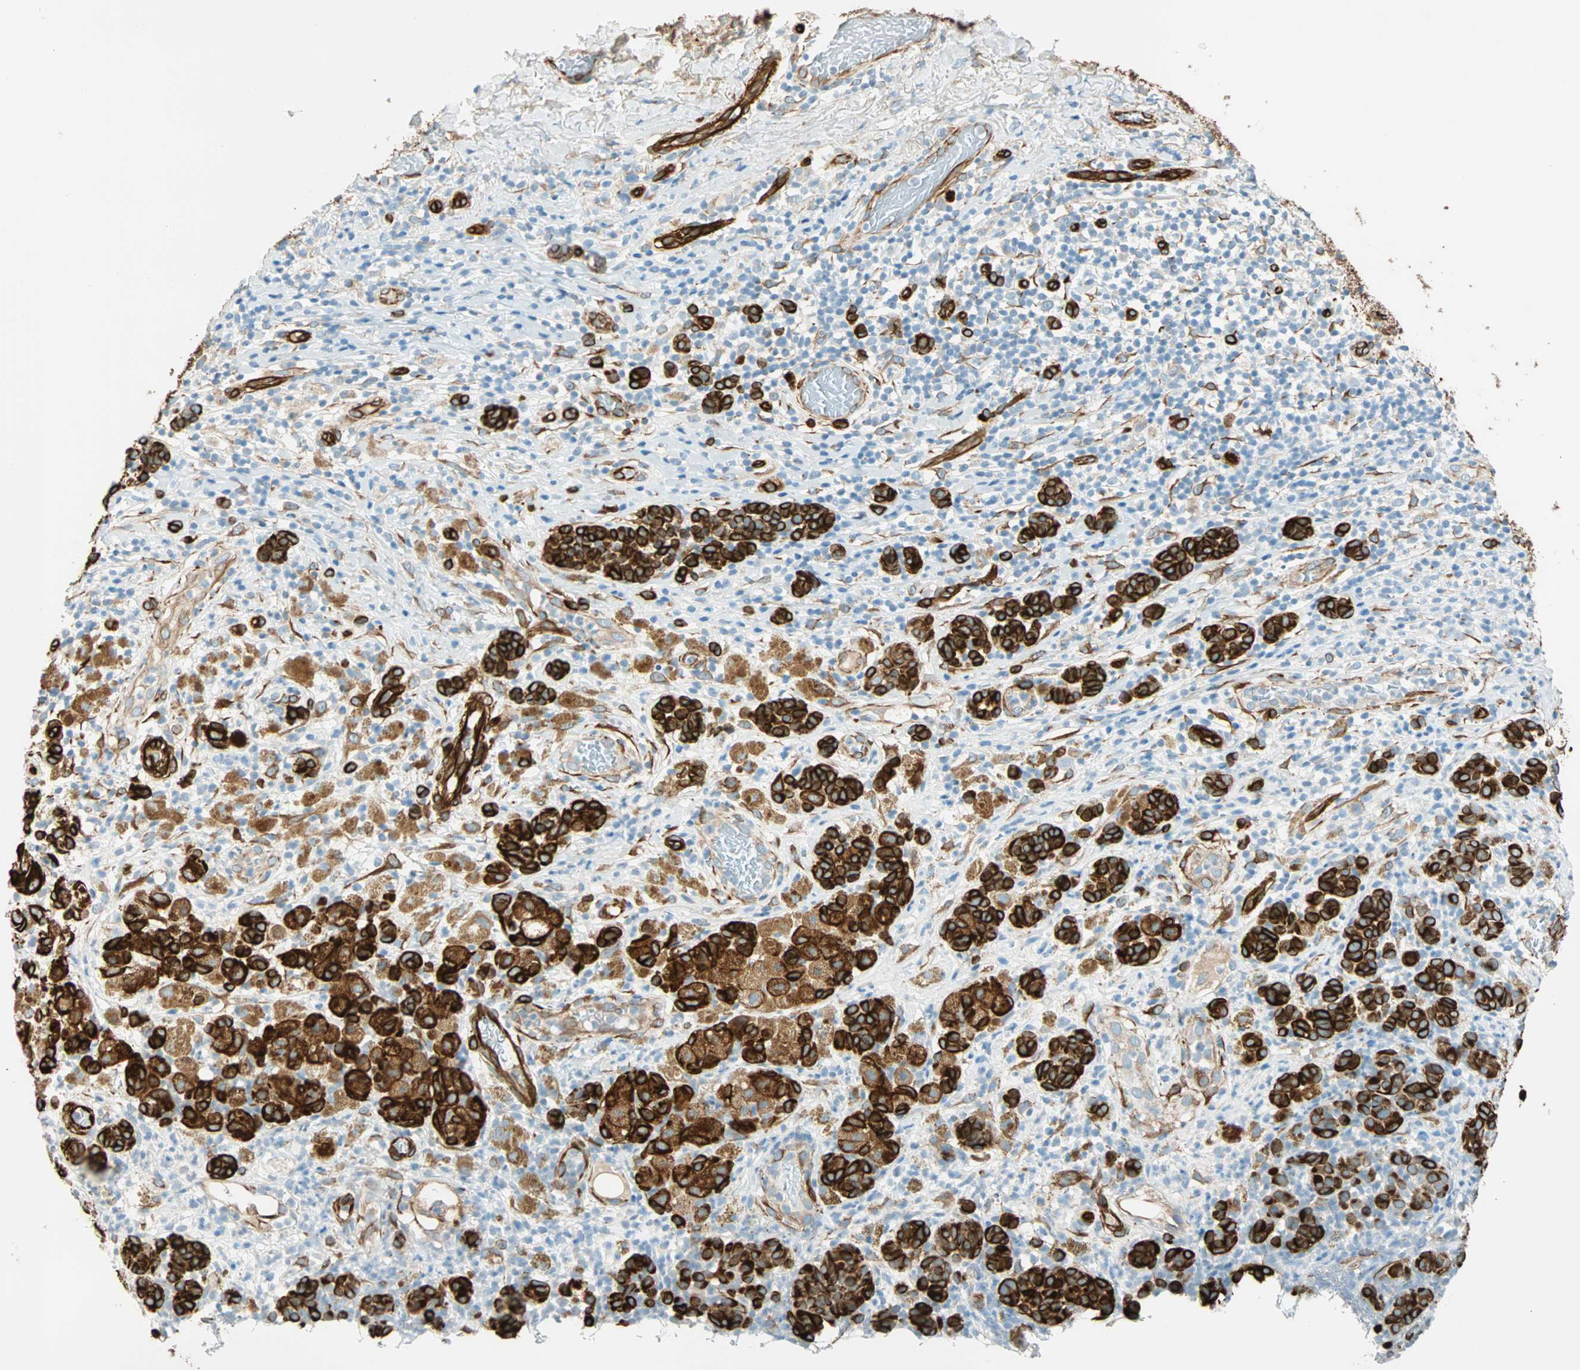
{"staining": {"intensity": "strong", "quantity": ">75%", "location": "cytoplasmic/membranous"}, "tissue": "melanoma", "cell_type": "Tumor cells", "image_type": "cancer", "snomed": [{"axis": "morphology", "description": "Malignant melanoma, NOS"}, {"axis": "topography", "description": "Skin"}], "caption": "Malignant melanoma stained for a protein (brown) shows strong cytoplasmic/membranous positive positivity in approximately >75% of tumor cells.", "gene": "NES", "patient": {"sex": "male", "age": 64}}